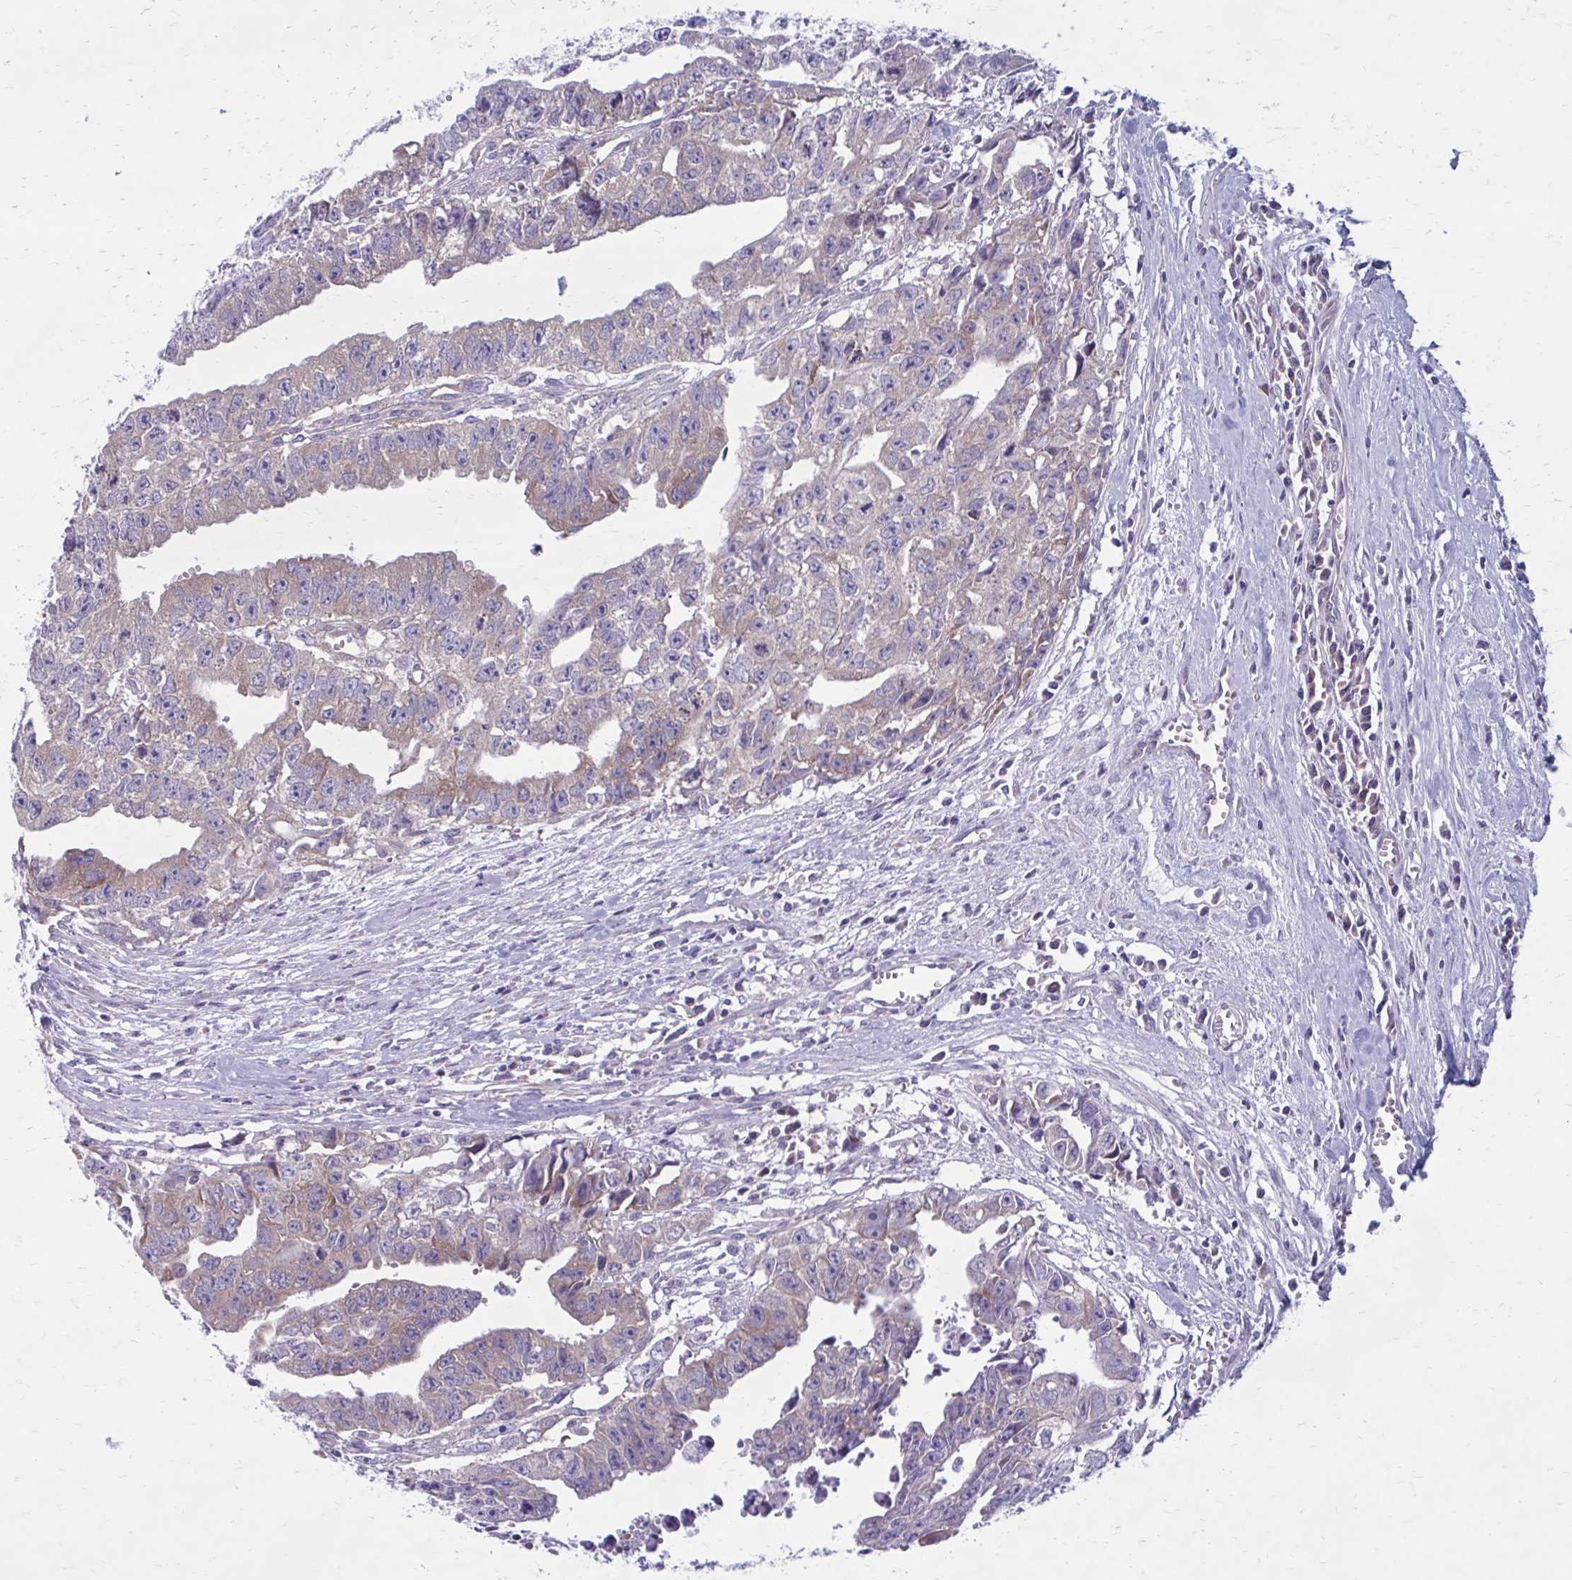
{"staining": {"intensity": "weak", "quantity": "<25%", "location": "cytoplasmic/membranous"}, "tissue": "testis cancer", "cell_type": "Tumor cells", "image_type": "cancer", "snomed": [{"axis": "morphology", "description": "Carcinoma, Embryonal, NOS"}, {"axis": "morphology", "description": "Teratoma, malignant, NOS"}, {"axis": "topography", "description": "Testis"}], "caption": "Testis cancer (malignant teratoma) was stained to show a protein in brown. There is no significant expression in tumor cells.", "gene": "GIGYF2", "patient": {"sex": "male", "age": 24}}